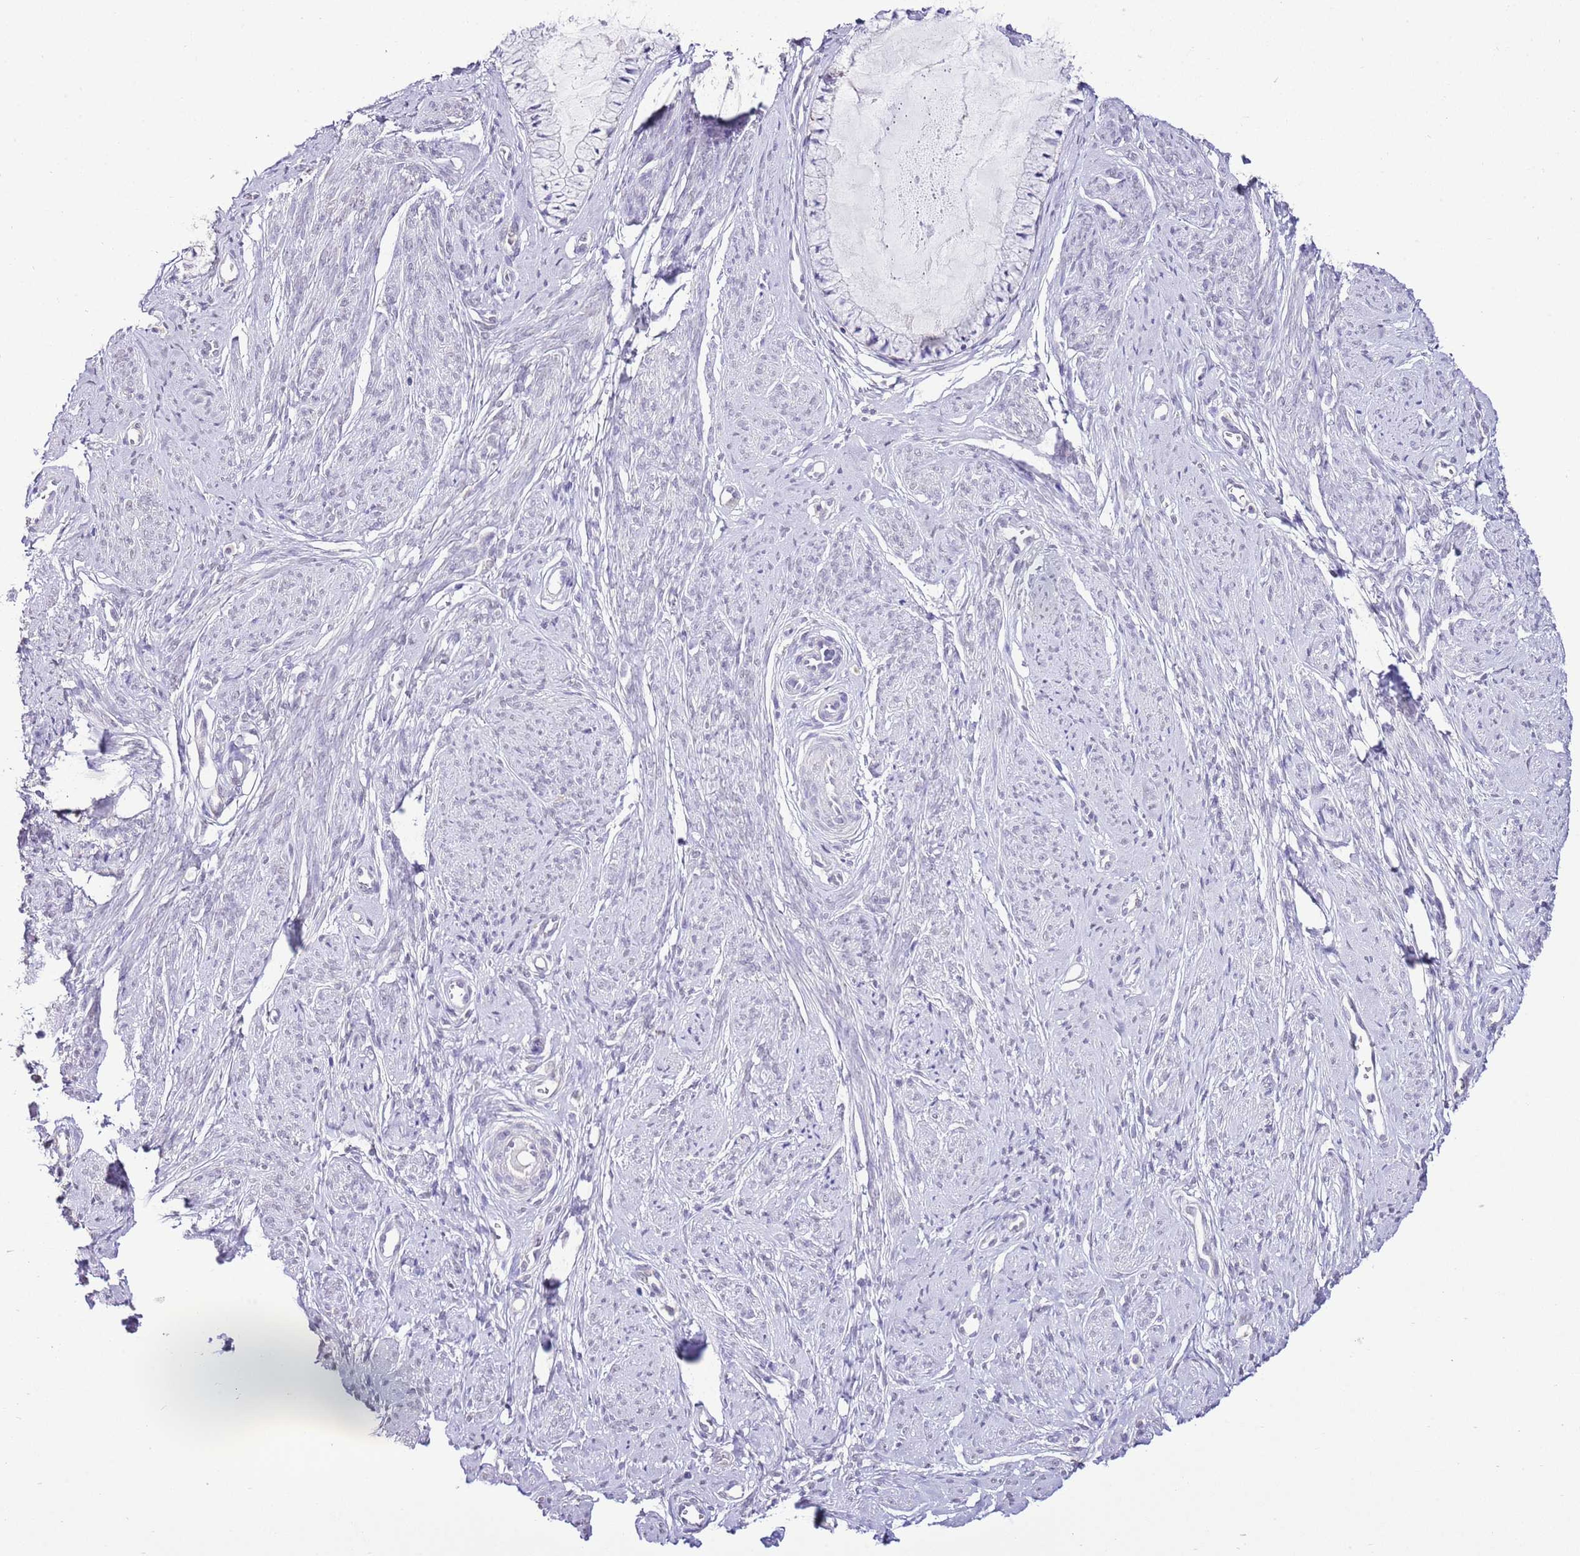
{"staining": {"intensity": "negative", "quantity": "none", "location": "none"}, "tissue": "cervix", "cell_type": "Glandular cells", "image_type": "normal", "snomed": [{"axis": "morphology", "description": "Normal tissue, NOS"}, {"axis": "topography", "description": "Cervix"}], "caption": "Immunohistochemistry (IHC) photomicrograph of benign human cervix stained for a protein (brown), which displays no expression in glandular cells.", "gene": "IZUMO4", "patient": {"sex": "female", "age": 42}}